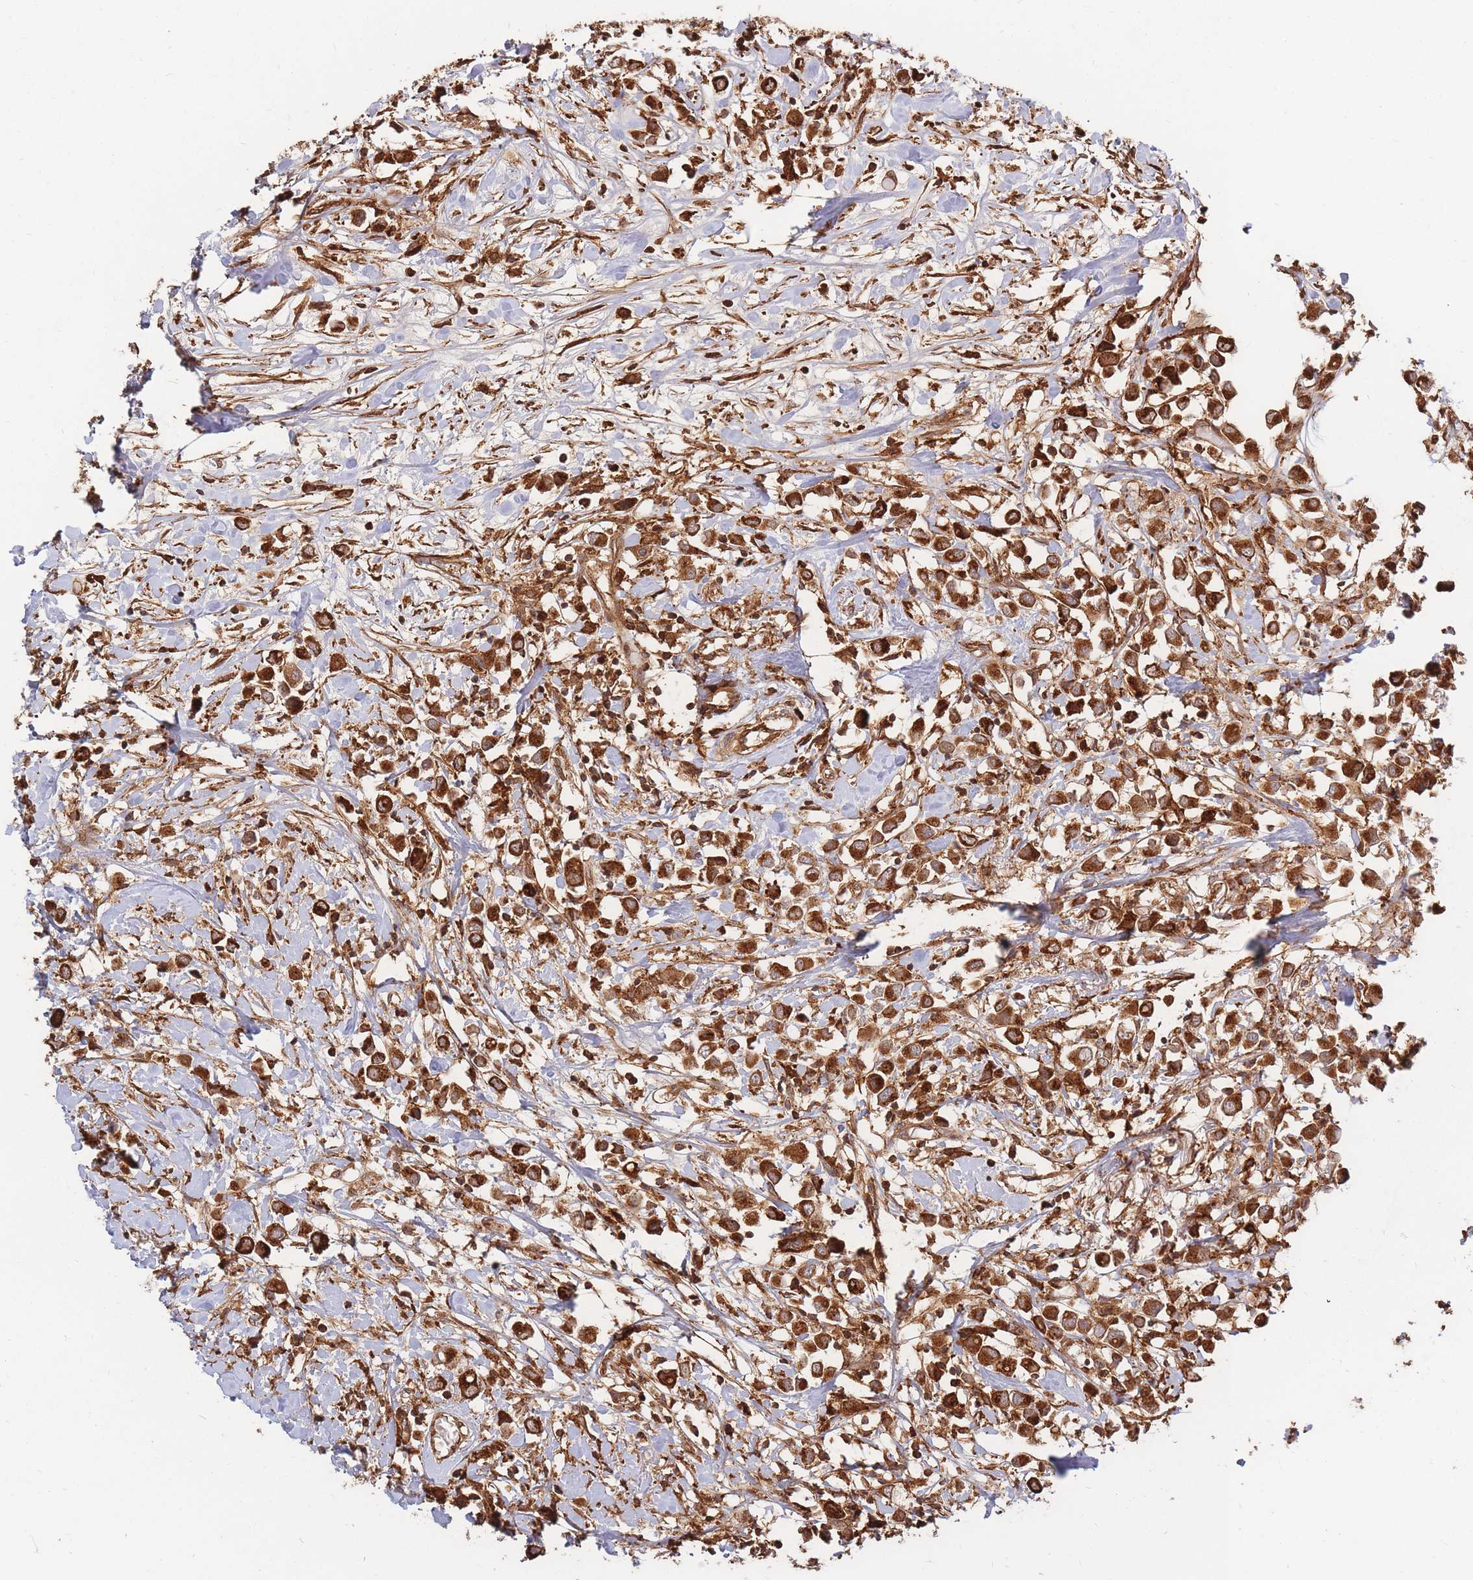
{"staining": {"intensity": "strong", "quantity": ">75%", "location": "cytoplasmic/membranous"}, "tissue": "breast cancer", "cell_type": "Tumor cells", "image_type": "cancer", "snomed": [{"axis": "morphology", "description": "Duct carcinoma"}, {"axis": "topography", "description": "Breast"}], "caption": "Immunohistochemical staining of breast cancer (intraductal carcinoma) exhibits high levels of strong cytoplasmic/membranous staining in approximately >75% of tumor cells. The protein is stained brown, and the nuclei are stained in blue (DAB (3,3'-diaminobenzidine) IHC with brightfield microscopy, high magnification).", "gene": "RASSF2", "patient": {"sex": "female", "age": 61}}